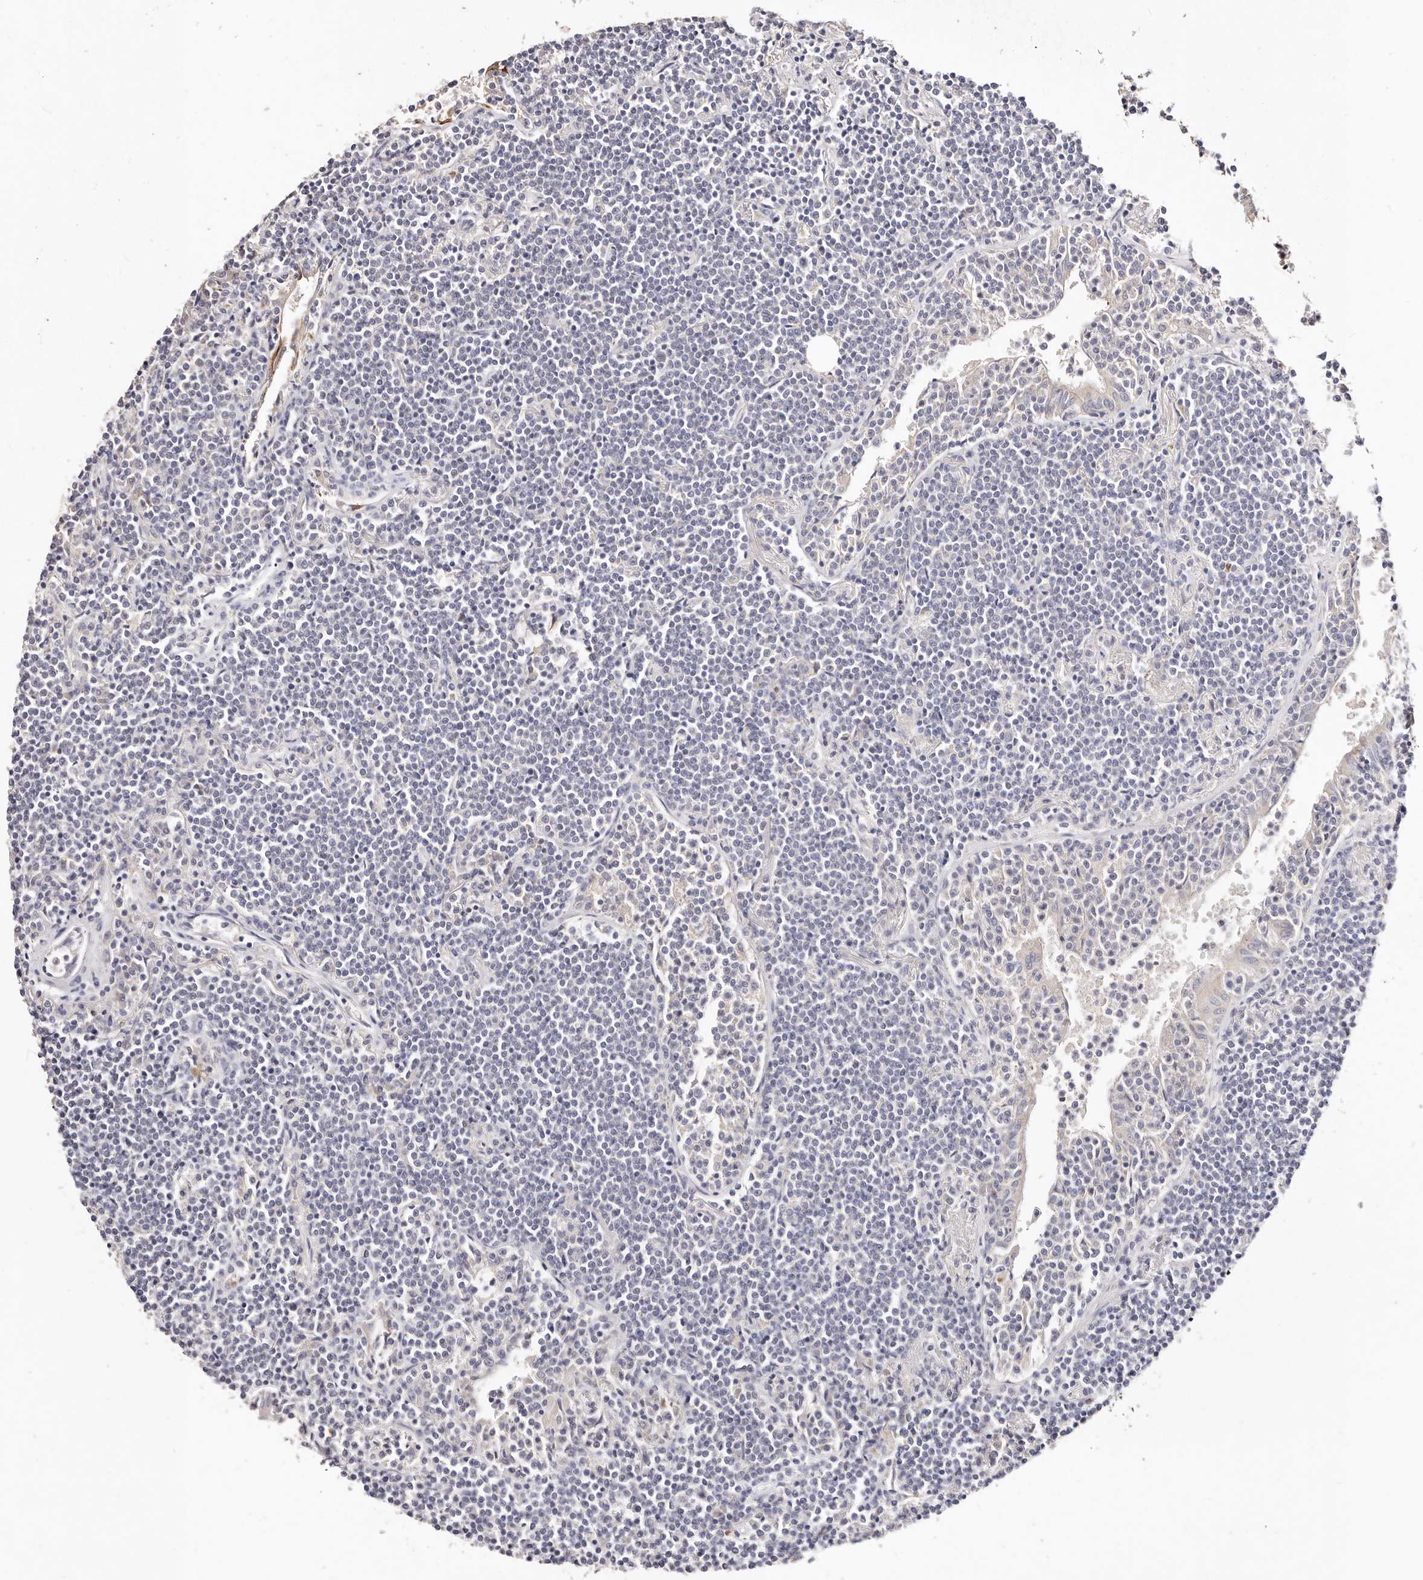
{"staining": {"intensity": "negative", "quantity": "none", "location": "none"}, "tissue": "lymphoma", "cell_type": "Tumor cells", "image_type": "cancer", "snomed": [{"axis": "morphology", "description": "Malignant lymphoma, non-Hodgkin's type, Low grade"}, {"axis": "topography", "description": "Lung"}], "caption": "Lymphoma was stained to show a protein in brown. There is no significant staining in tumor cells.", "gene": "VIPAS39", "patient": {"sex": "female", "age": 71}}